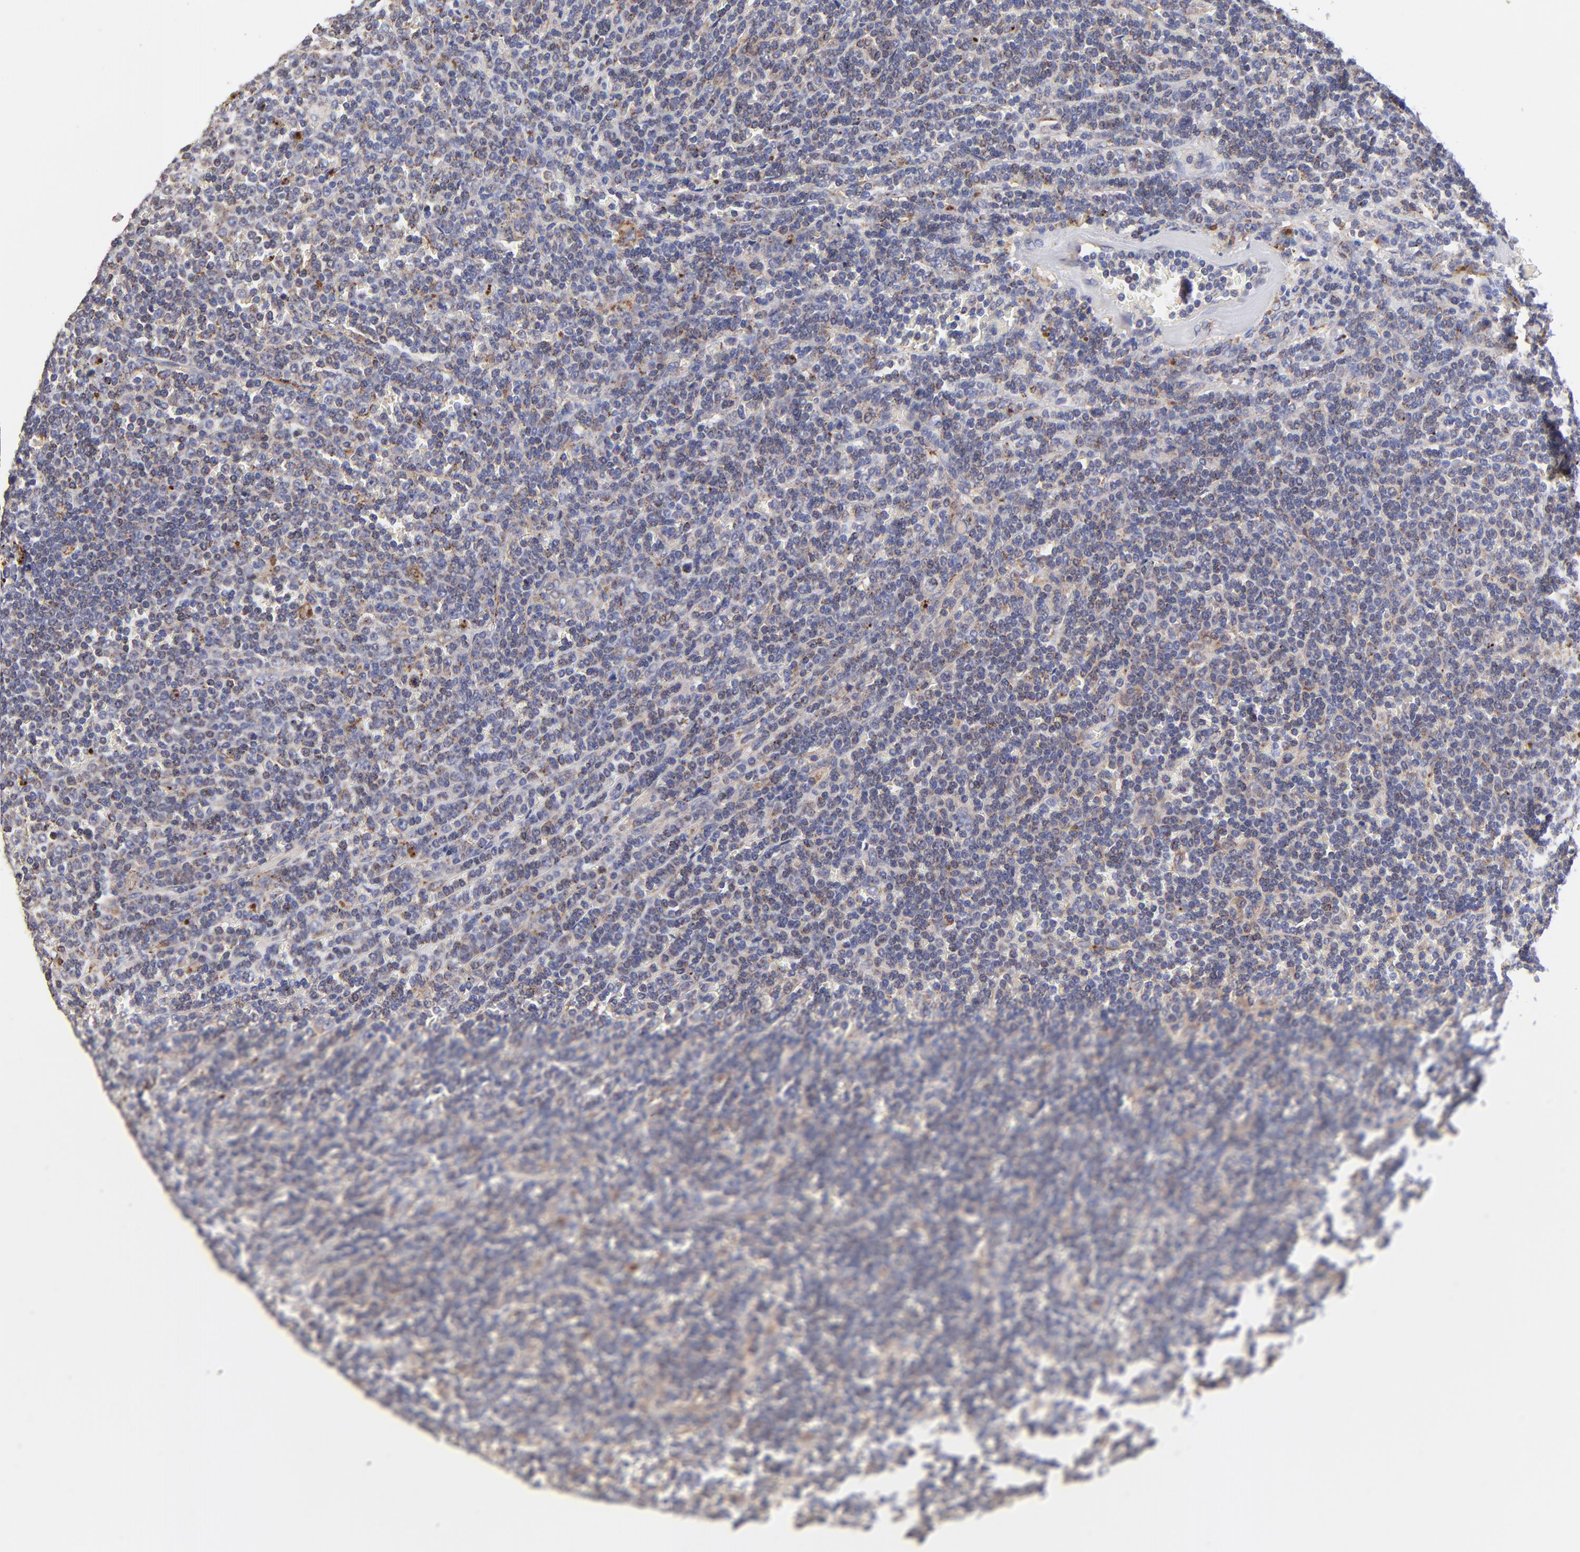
{"staining": {"intensity": "negative", "quantity": "none", "location": "none"}, "tissue": "lymphoma", "cell_type": "Tumor cells", "image_type": "cancer", "snomed": [{"axis": "morphology", "description": "Malignant lymphoma, non-Hodgkin's type, Low grade"}, {"axis": "topography", "description": "Spleen"}], "caption": "Human lymphoma stained for a protein using IHC shows no expression in tumor cells.", "gene": "PDE4B", "patient": {"sex": "male", "age": 80}}